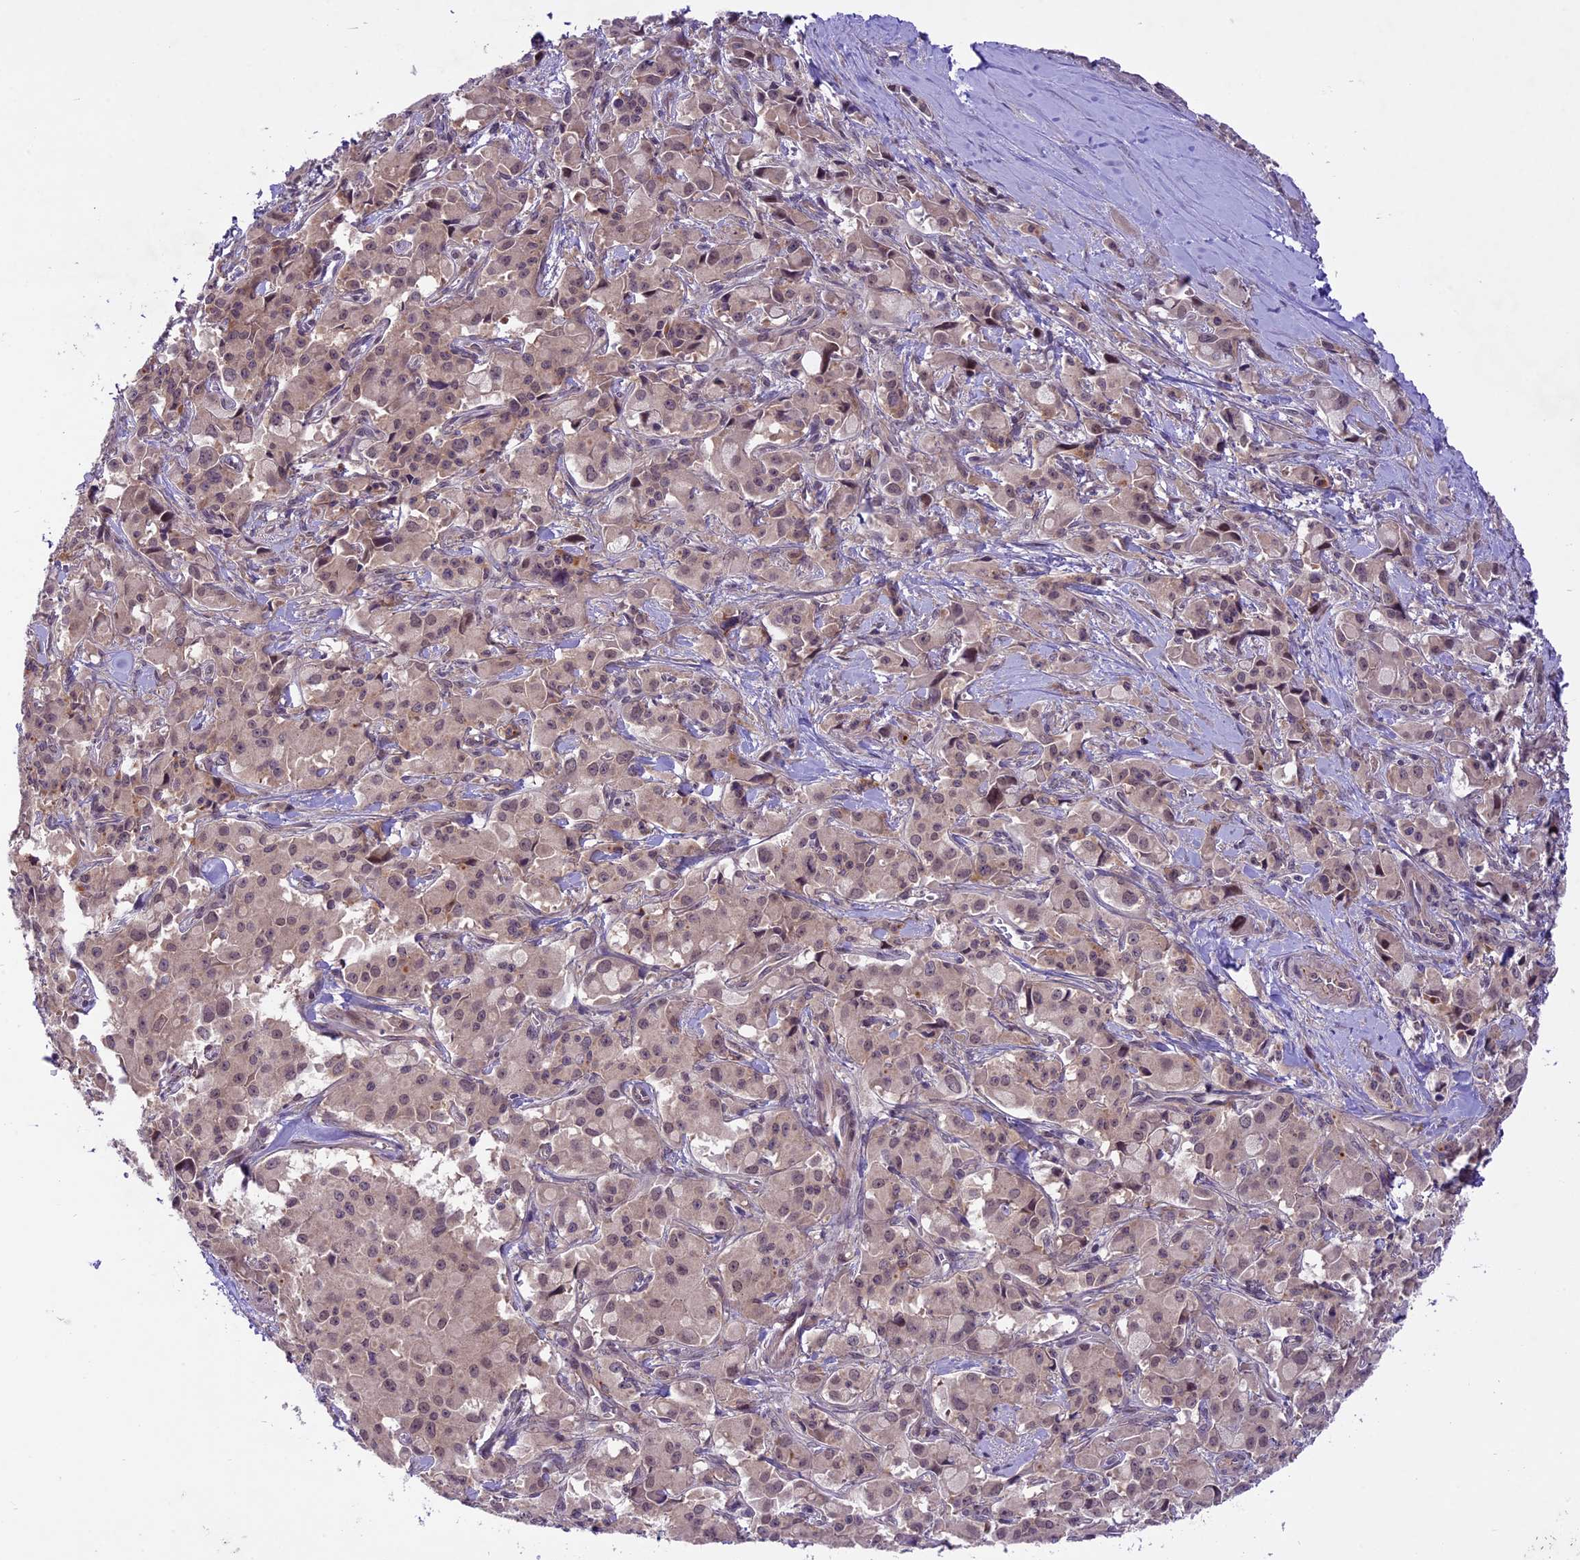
{"staining": {"intensity": "weak", "quantity": ">75%", "location": "nuclear"}, "tissue": "pancreatic cancer", "cell_type": "Tumor cells", "image_type": "cancer", "snomed": [{"axis": "morphology", "description": "Adenocarcinoma, NOS"}, {"axis": "topography", "description": "Pancreas"}], "caption": "About >75% of tumor cells in adenocarcinoma (pancreatic) show weak nuclear protein positivity as visualized by brown immunohistochemical staining.", "gene": "SPRED1", "patient": {"sex": "male", "age": 65}}